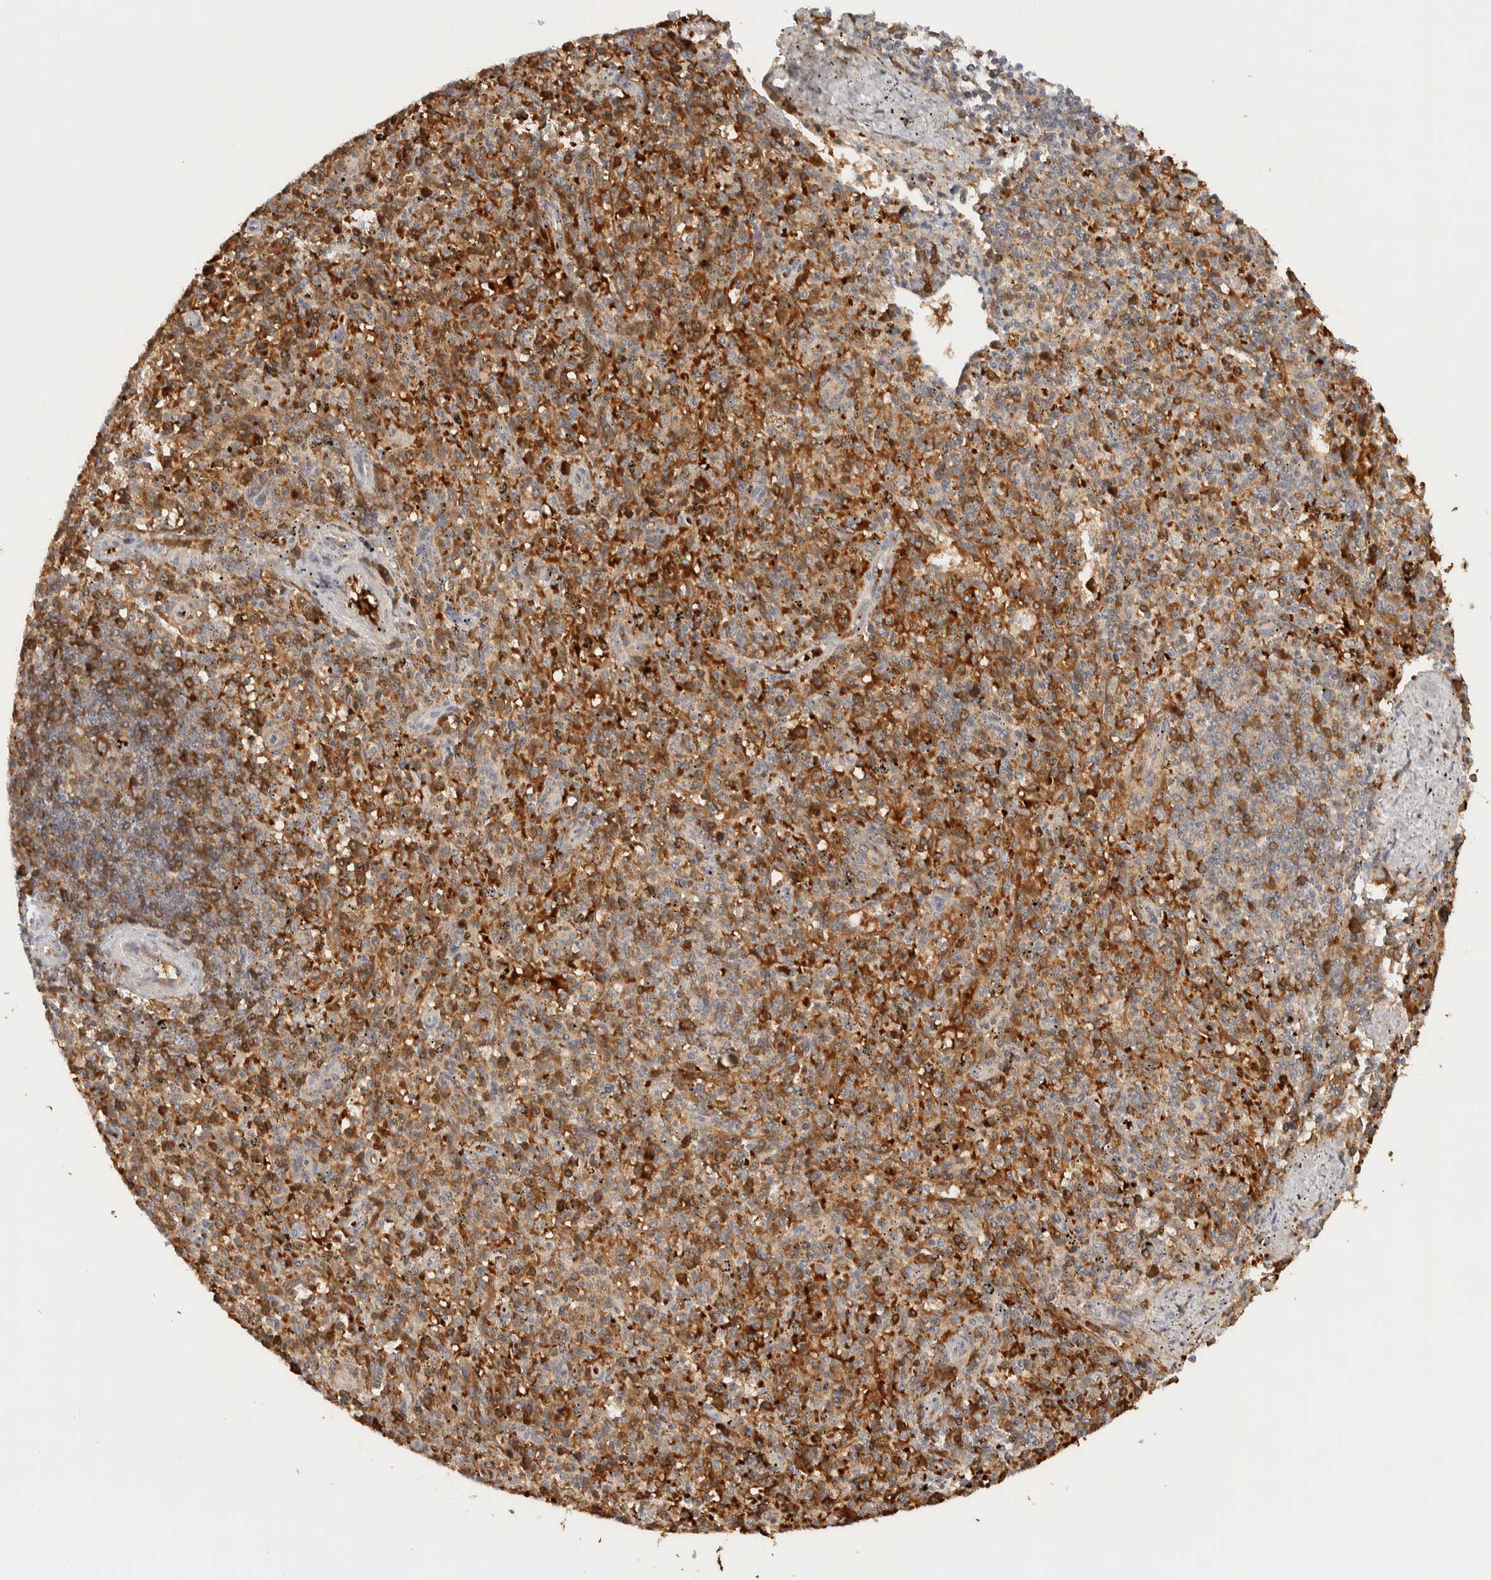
{"staining": {"intensity": "strong", "quantity": "25%-75%", "location": "cytoplasmic/membranous"}, "tissue": "spleen", "cell_type": "Cells in red pulp", "image_type": "normal", "snomed": [{"axis": "morphology", "description": "Normal tissue, NOS"}, {"axis": "topography", "description": "Spleen"}], "caption": "Immunohistochemistry (IHC) photomicrograph of unremarkable spleen: human spleen stained using immunohistochemistry exhibits high levels of strong protein expression localized specifically in the cytoplasmic/membranous of cells in red pulp, appearing as a cytoplasmic/membranous brown color.", "gene": "TTI2", "patient": {"sex": "male", "age": 72}}